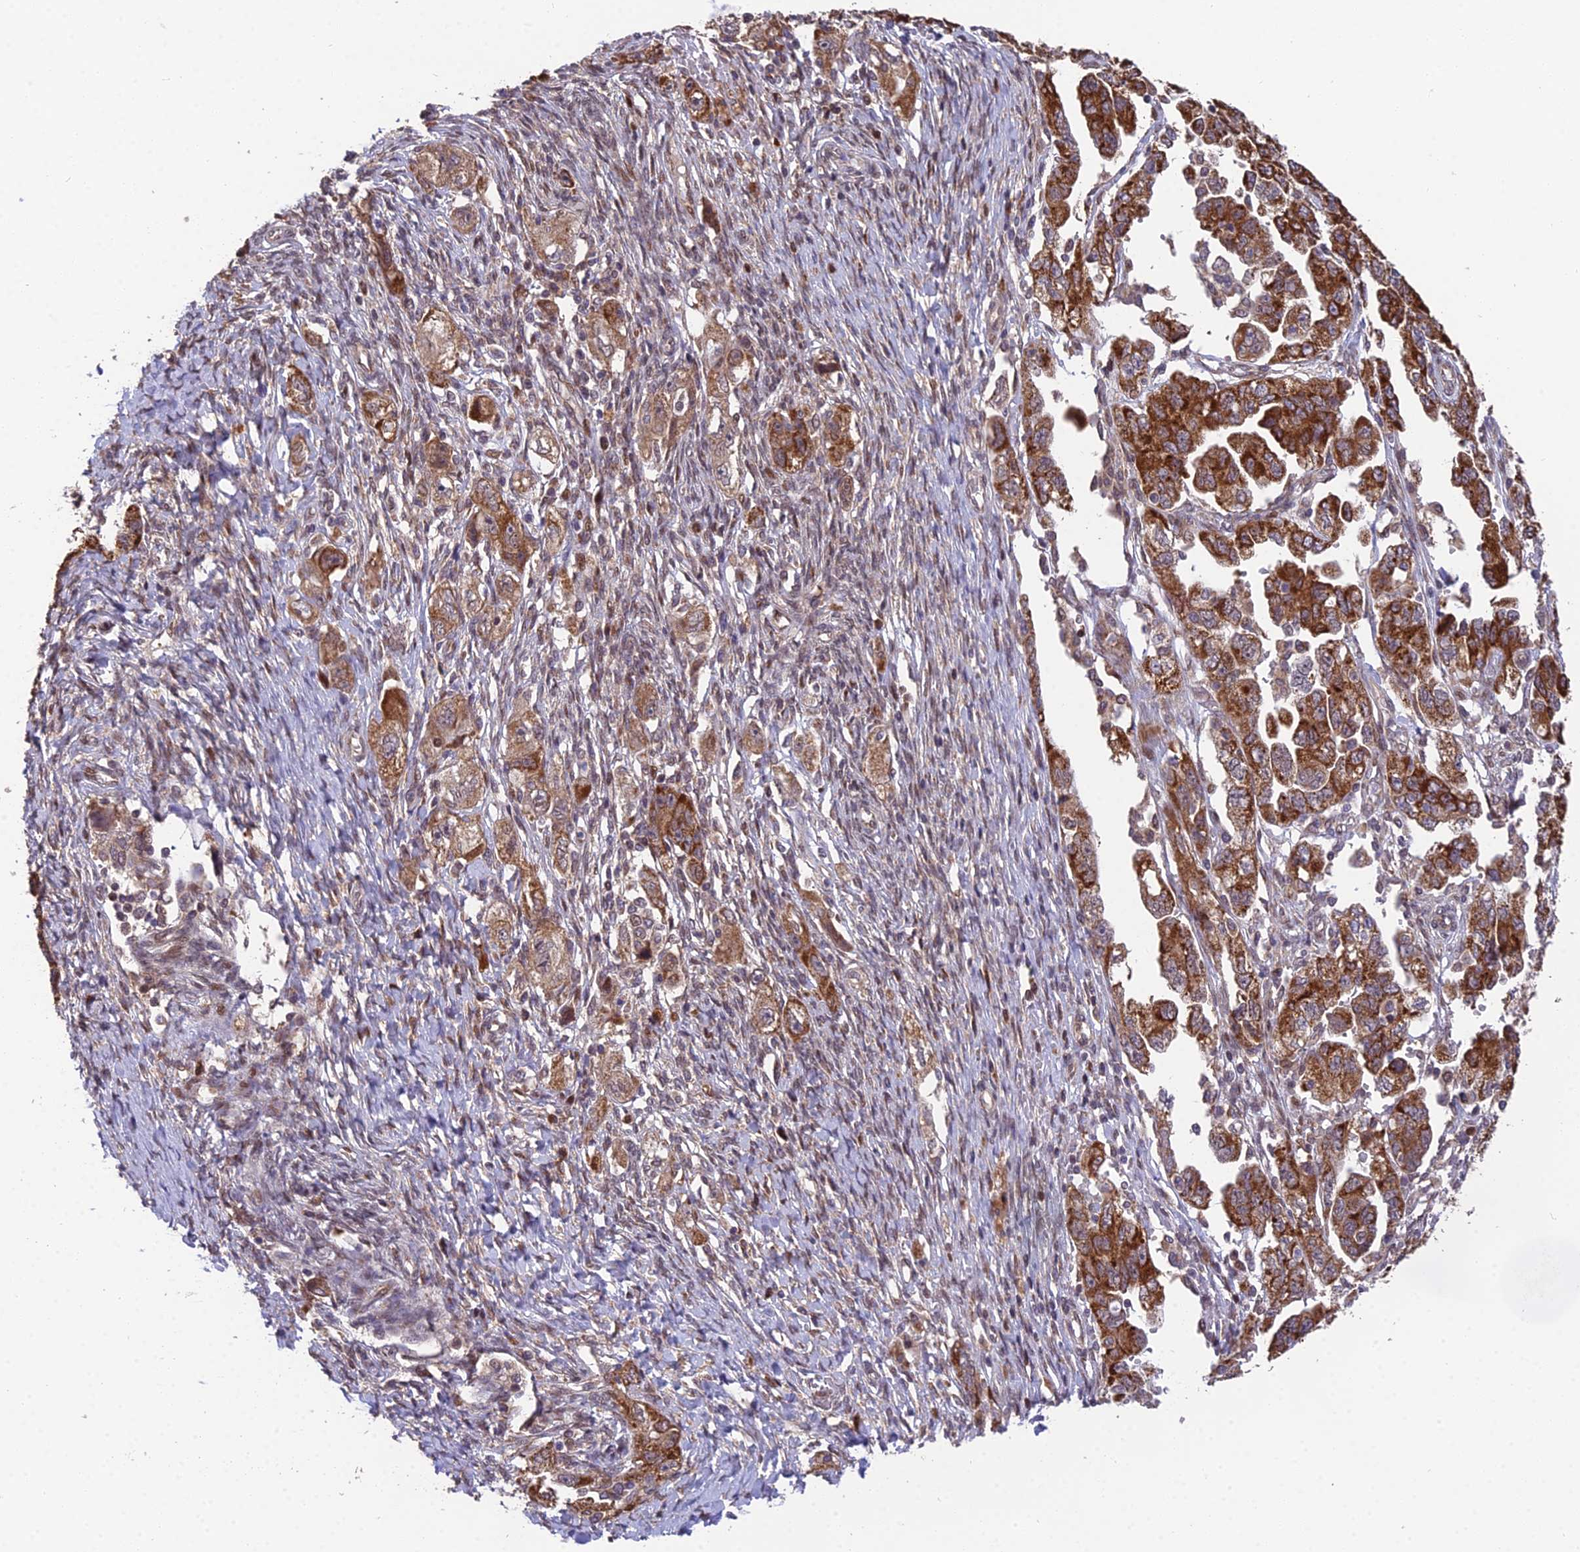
{"staining": {"intensity": "strong", "quantity": ">75%", "location": "cytoplasmic/membranous"}, "tissue": "ovarian cancer", "cell_type": "Tumor cells", "image_type": "cancer", "snomed": [{"axis": "morphology", "description": "Carcinoma, NOS"}, {"axis": "morphology", "description": "Cystadenocarcinoma, serous, NOS"}, {"axis": "topography", "description": "Ovary"}], "caption": "Immunohistochemical staining of human serous cystadenocarcinoma (ovarian) demonstrates strong cytoplasmic/membranous protein positivity in about >75% of tumor cells.", "gene": "CYP2R1", "patient": {"sex": "female", "age": 69}}